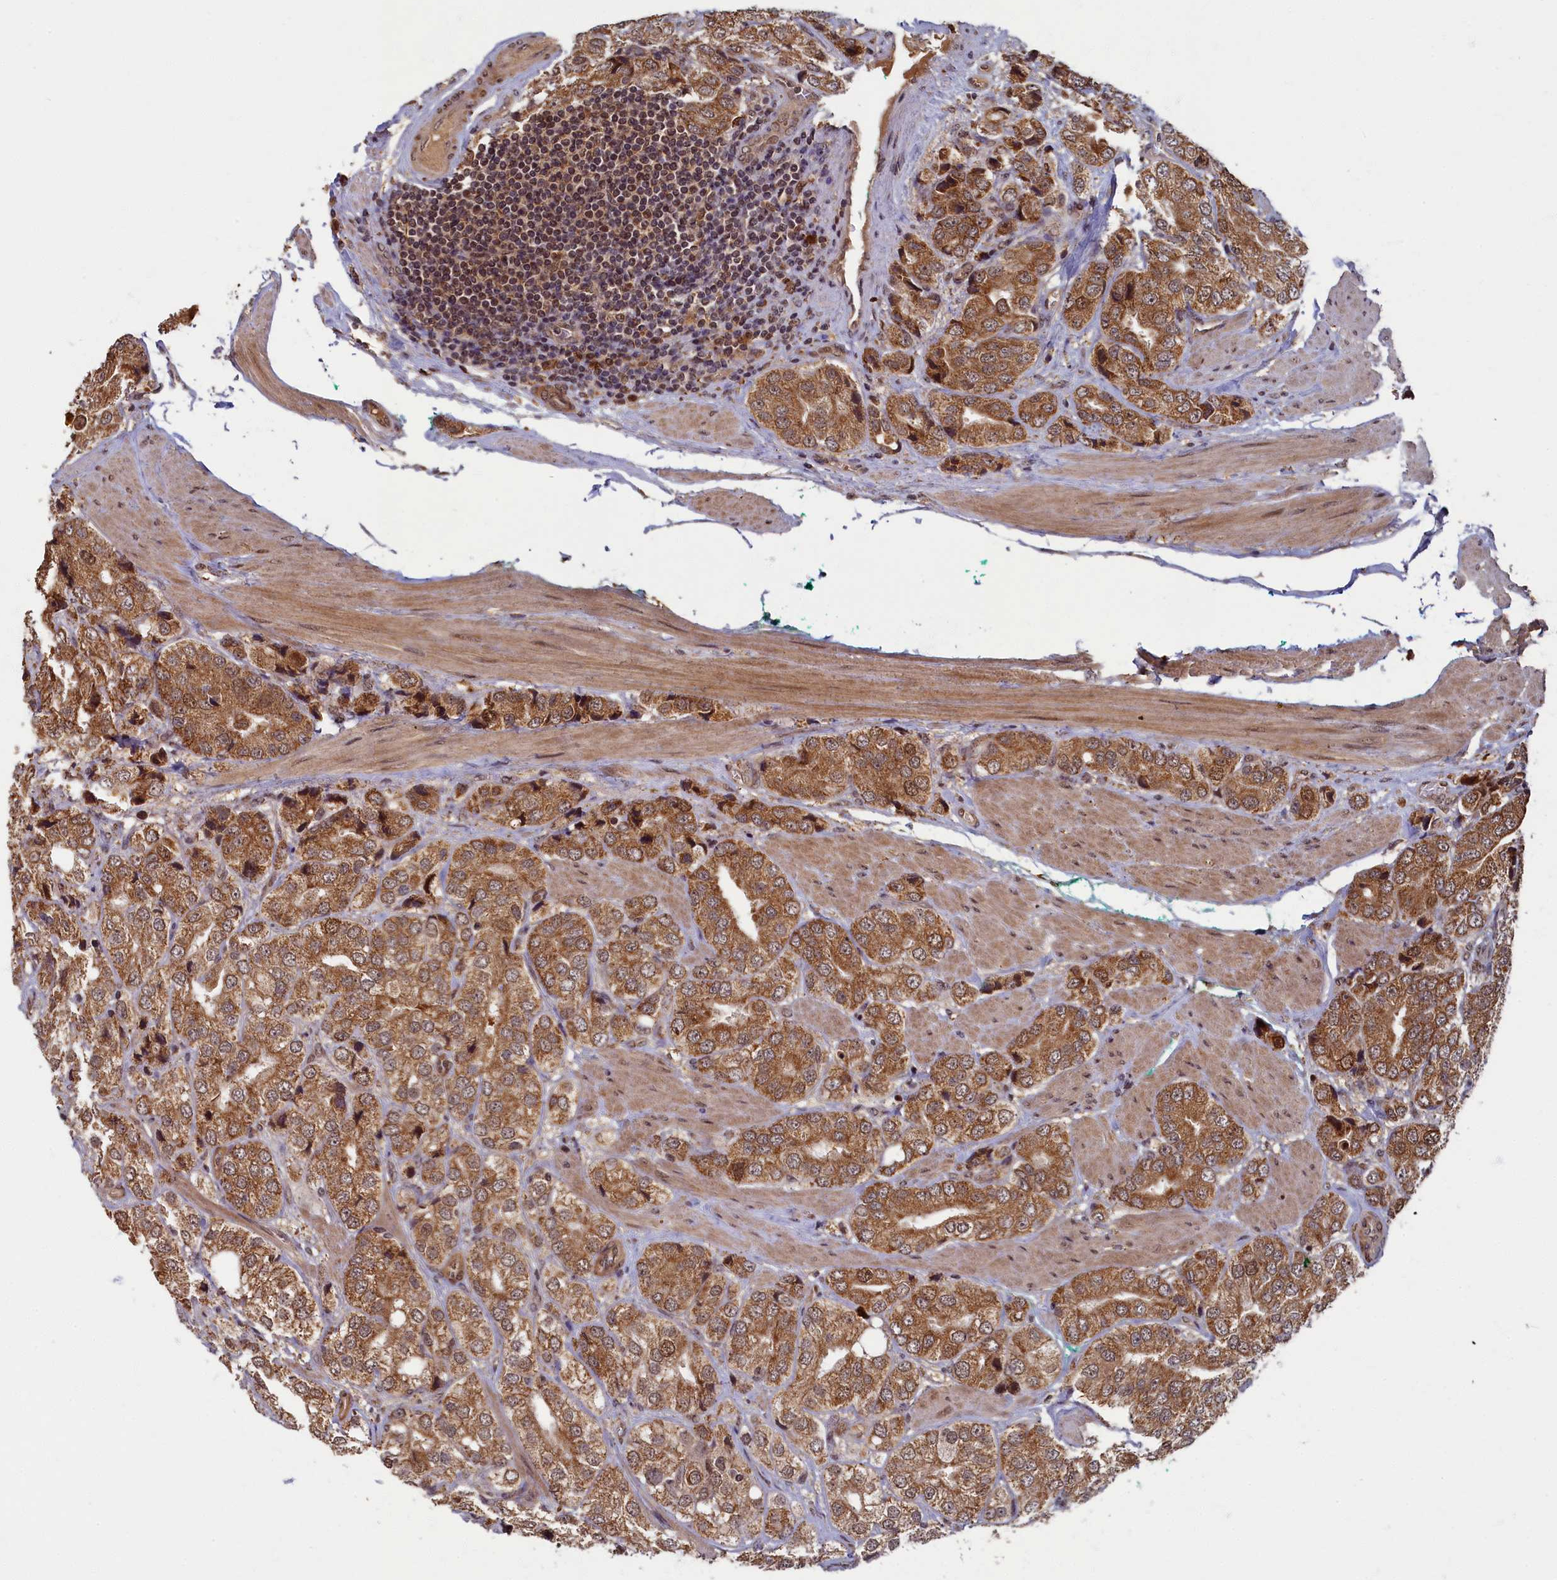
{"staining": {"intensity": "moderate", "quantity": ">75%", "location": "cytoplasmic/membranous"}, "tissue": "prostate cancer", "cell_type": "Tumor cells", "image_type": "cancer", "snomed": [{"axis": "morphology", "description": "Adenocarcinoma, High grade"}, {"axis": "topography", "description": "Prostate"}], "caption": "Approximately >75% of tumor cells in human adenocarcinoma (high-grade) (prostate) show moderate cytoplasmic/membranous protein expression as visualized by brown immunohistochemical staining.", "gene": "BRCA1", "patient": {"sex": "male", "age": 50}}